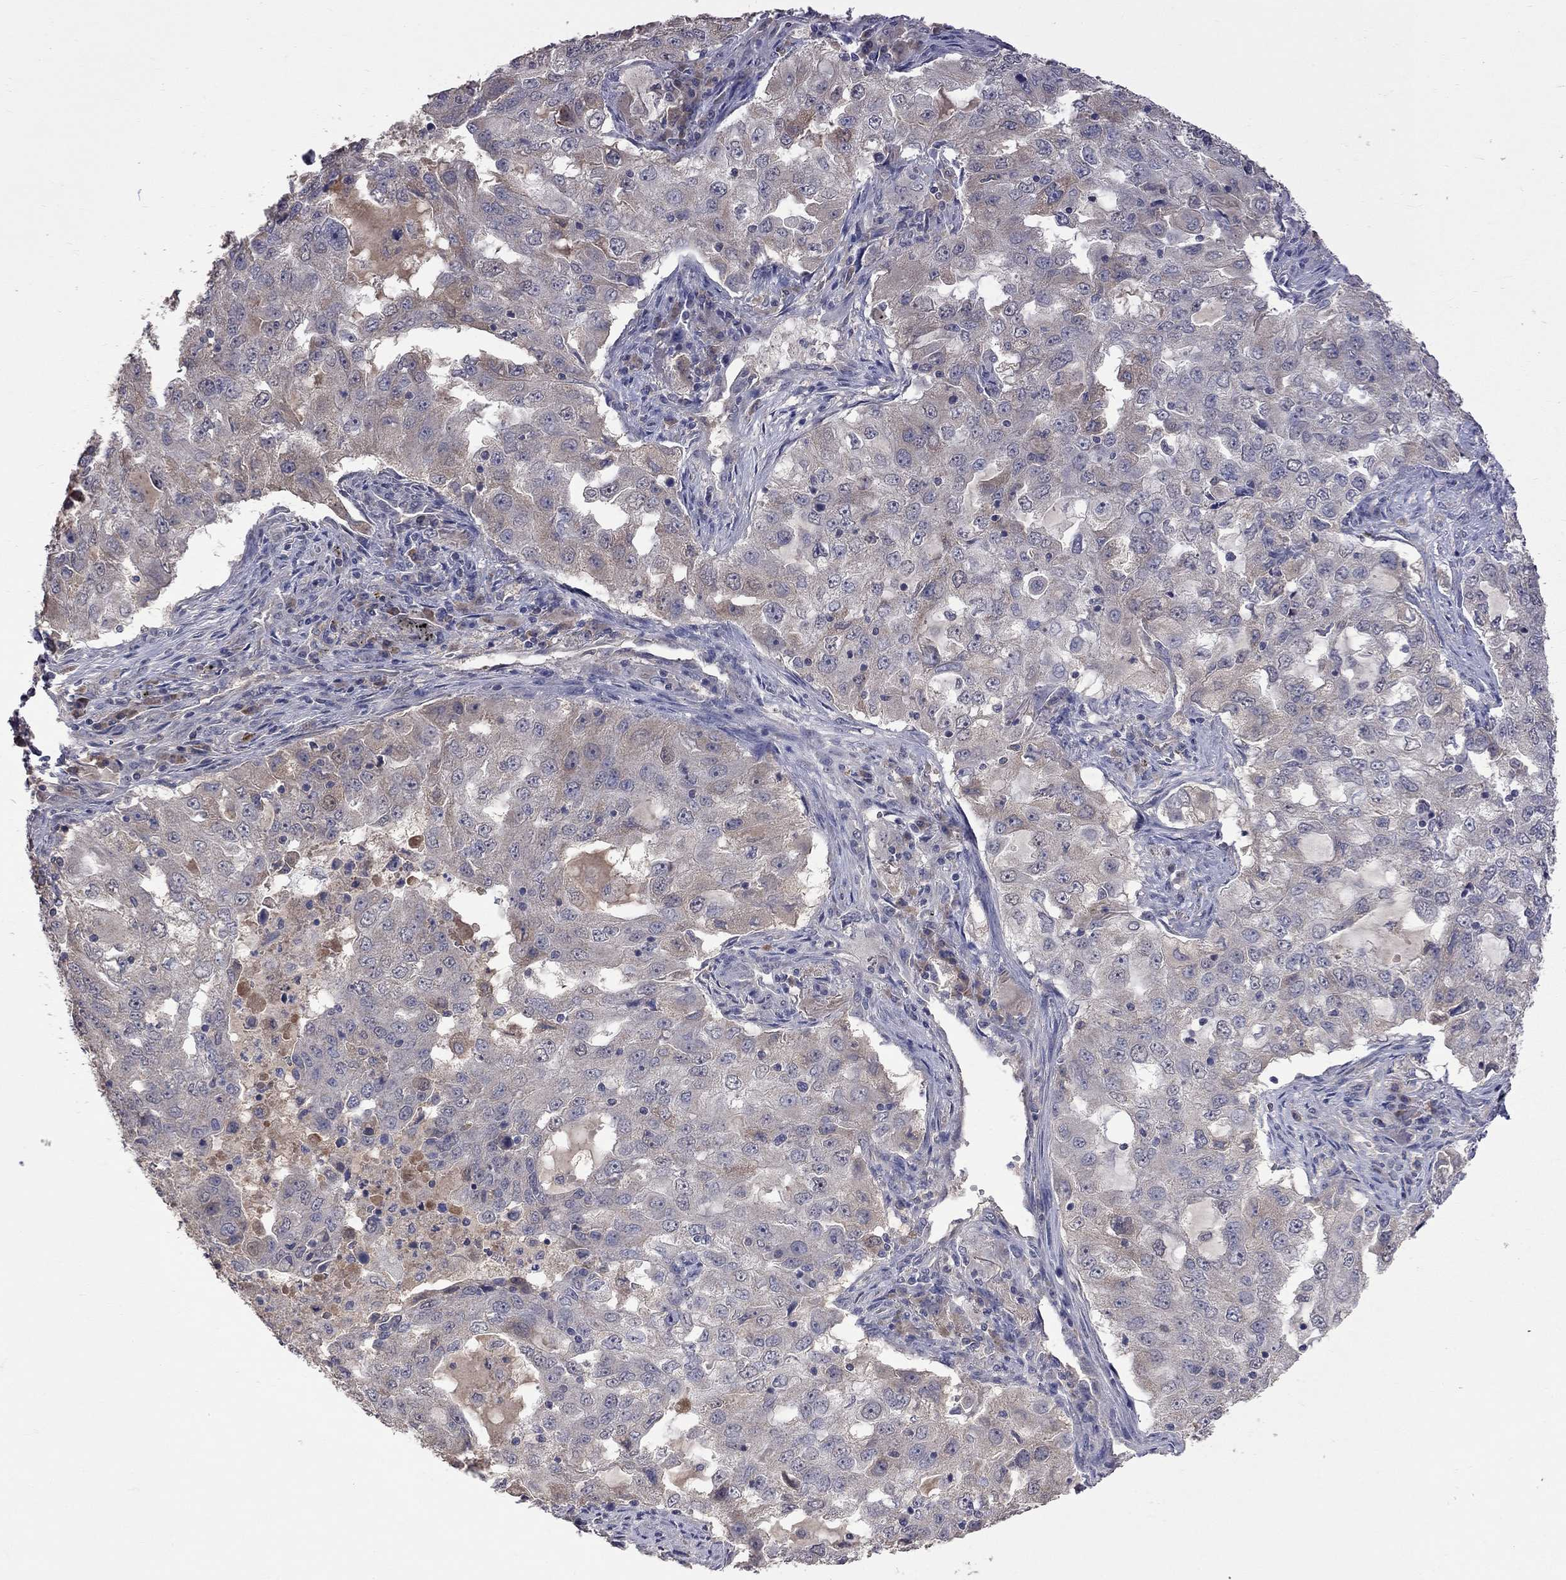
{"staining": {"intensity": "weak", "quantity": "25%-75%", "location": "cytoplasmic/membranous"}, "tissue": "lung cancer", "cell_type": "Tumor cells", "image_type": "cancer", "snomed": [{"axis": "morphology", "description": "Adenocarcinoma, NOS"}, {"axis": "topography", "description": "Lung"}], "caption": "This is an image of immunohistochemistry staining of adenocarcinoma (lung), which shows weak staining in the cytoplasmic/membranous of tumor cells.", "gene": "HTR6", "patient": {"sex": "female", "age": 61}}